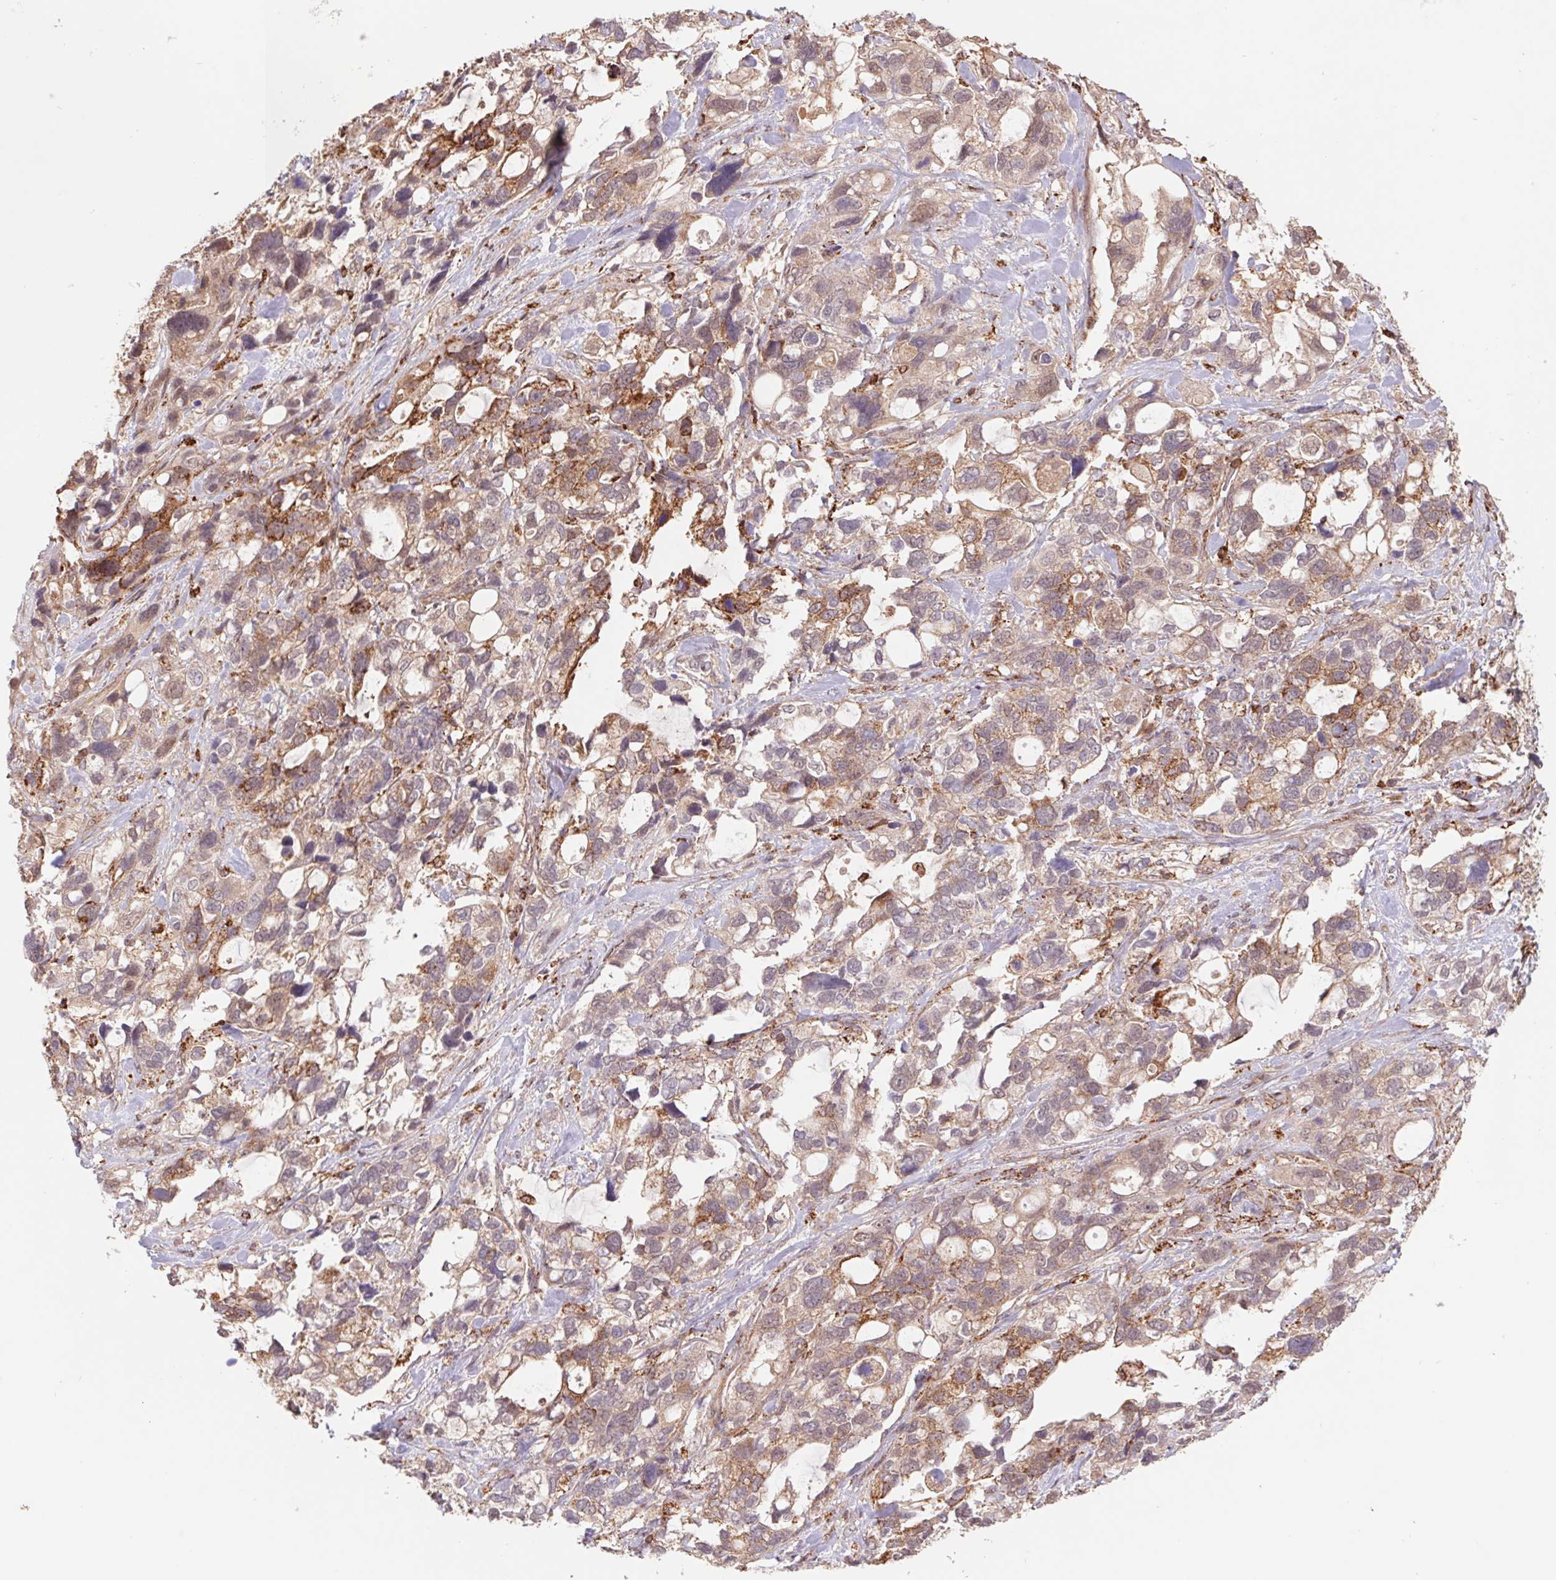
{"staining": {"intensity": "moderate", "quantity": "25%-75%", "location": "cytoplasmic/membranous"}, "tissue": "stomach cancer", "cell_type": "Tumor cells", "image_type": "cancer", "snomed": [{"axis": "morphology", "description": "Adenocarcinoma, NOS"}, {"axis": "topography", "description": "Stomach, upper"}], "caption": "Immunohistochemistry of stomach cancer shows medium levels of moderate cytoplasmic/membranous staining in approximately 25%-75% of tumor cells. (IHC, brightfield microscopy, high magnification).", "gene": "URM1", "patient": {"sex": "female", "age": 81}}